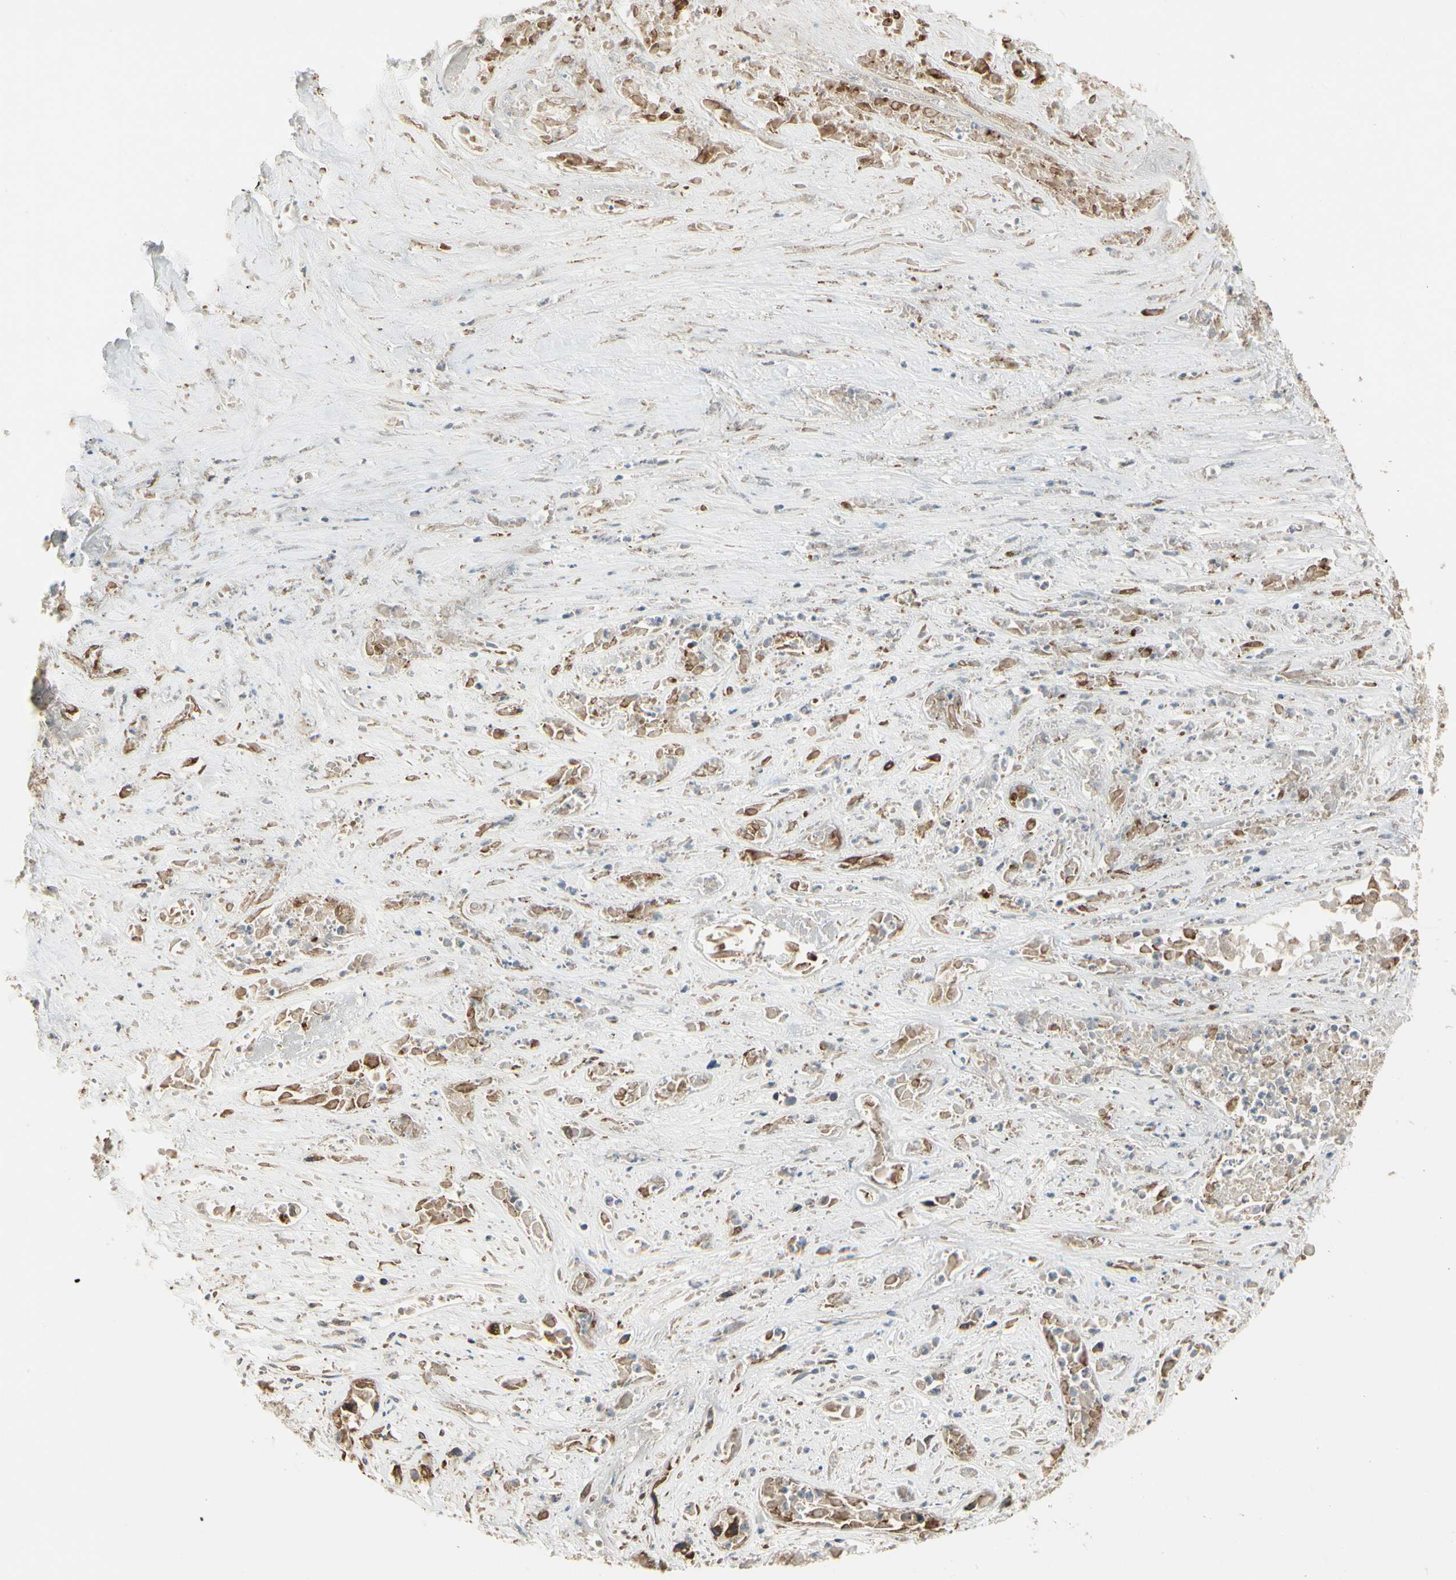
{"staining": {"intensity": "moderate", "quantity": "25%-75%", "location": "cytoplasmic/membranous"}, "tissue": "lung cancer", "cell_type": "Tumor cells", "image_type": "cancer", "snomed": [{"axis": "morphology", "description": "Squamous cell carcinoma, NOS"}, {"axis": "topography", "description": "Lung"}], "caption": "About 25%-75% of tumor cells in human lung cancer (squamous cell carcinoma) exhibit moderate cytoplasmic/membranous protein expression as visualized by brown immunohistochemical staining.", "gene": "NUCB2", "patient": {"sex": "male", "age": 71}}